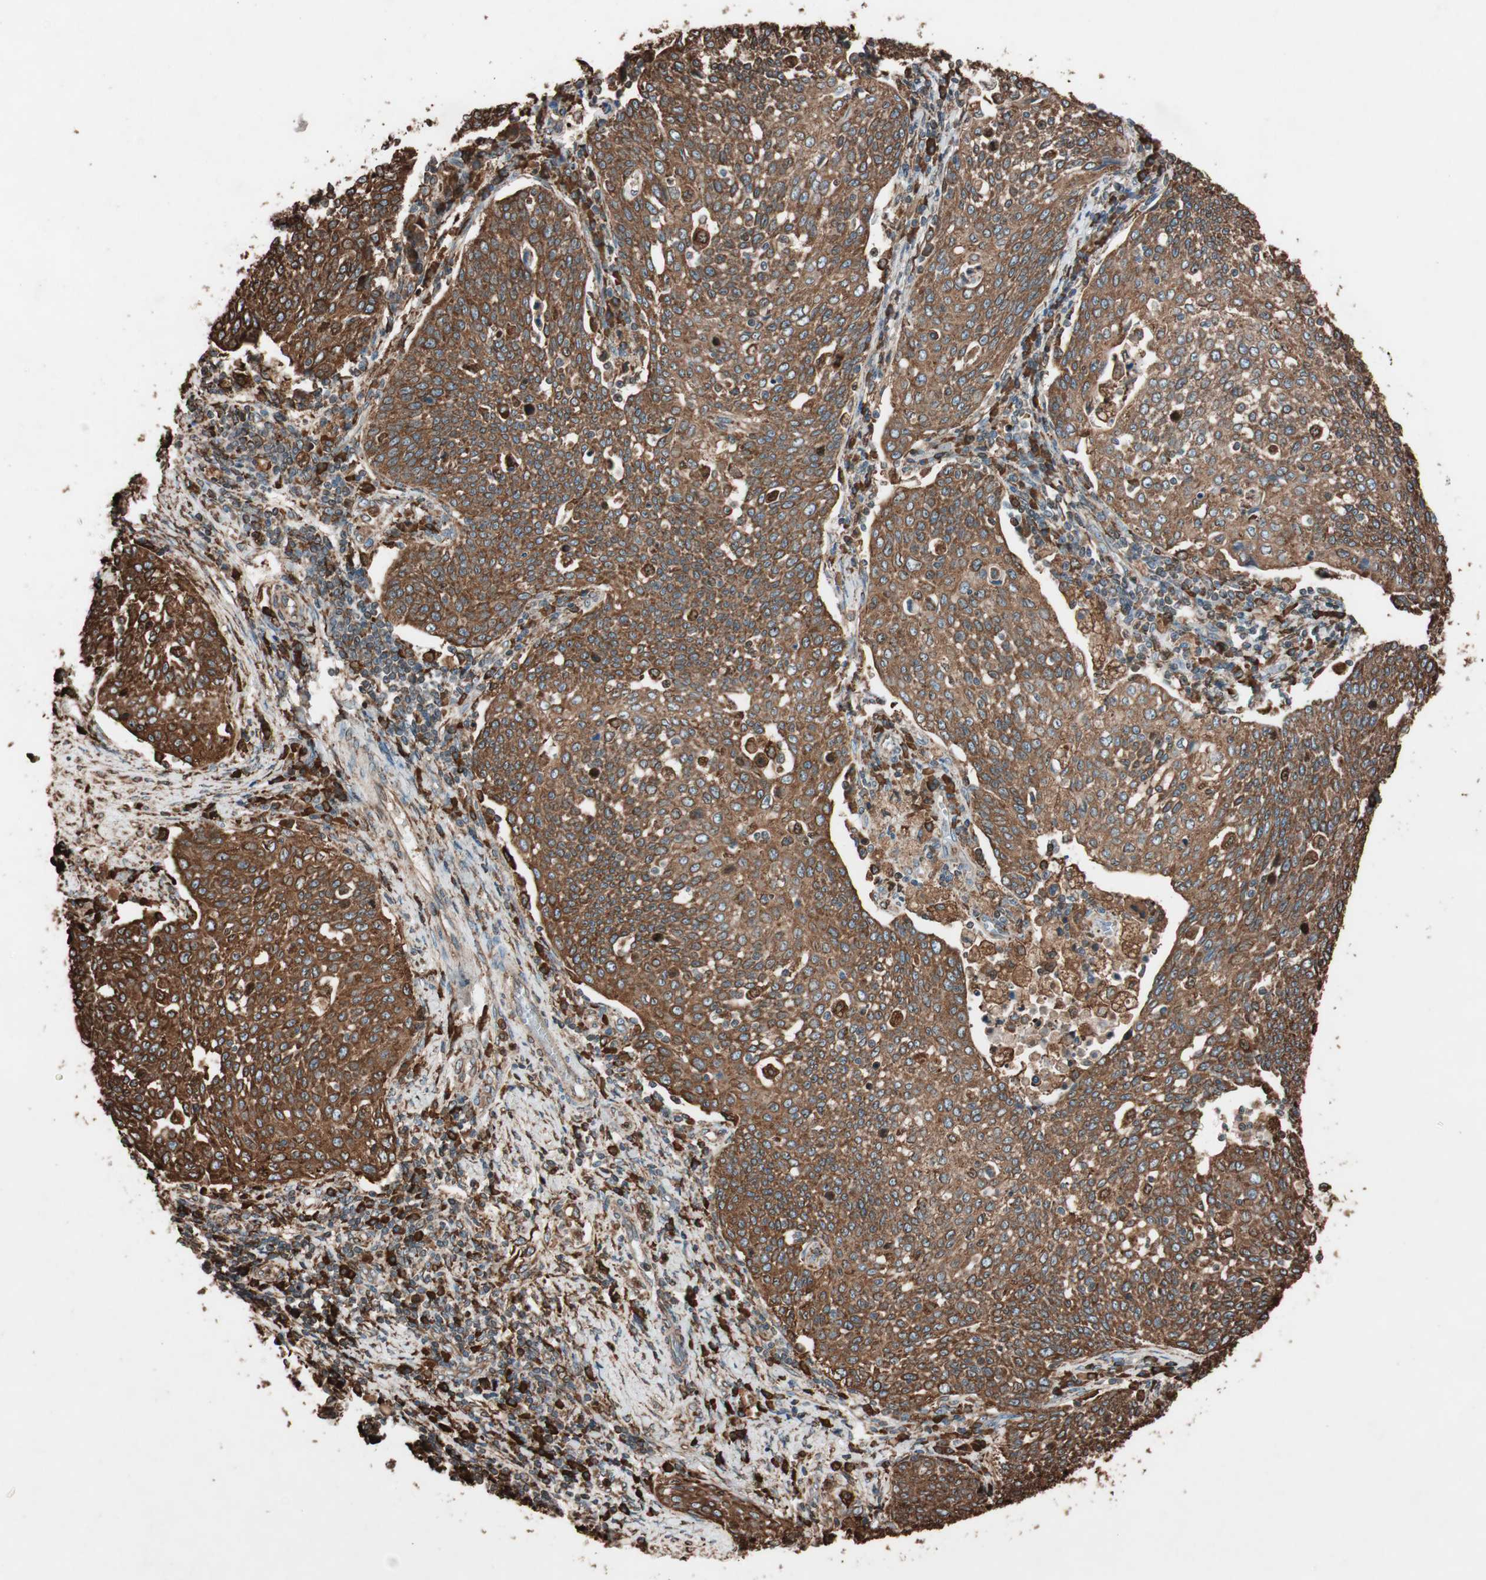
{"staining": {"intensity": "strong", "quantity": ">75%", "location": "cytoplasmic/membranous"}, "tissue": "cervical cancer", "cell_type": "Tumor cells", "image_type": "cancer", "snomed": [{"axis": "morphology", "description": "Squamous cell carcinoma, NOS"}, {"axis": "topography", "description": "Cervix"}], "caption": "Brown immunohistochemical staining in cervical cancer exhibits strong cytoplasmic/membranous expression in approximately >75% of tumor cells.", "gene": "VEGFA", "patient": {"sex": "female", "age": 34}}